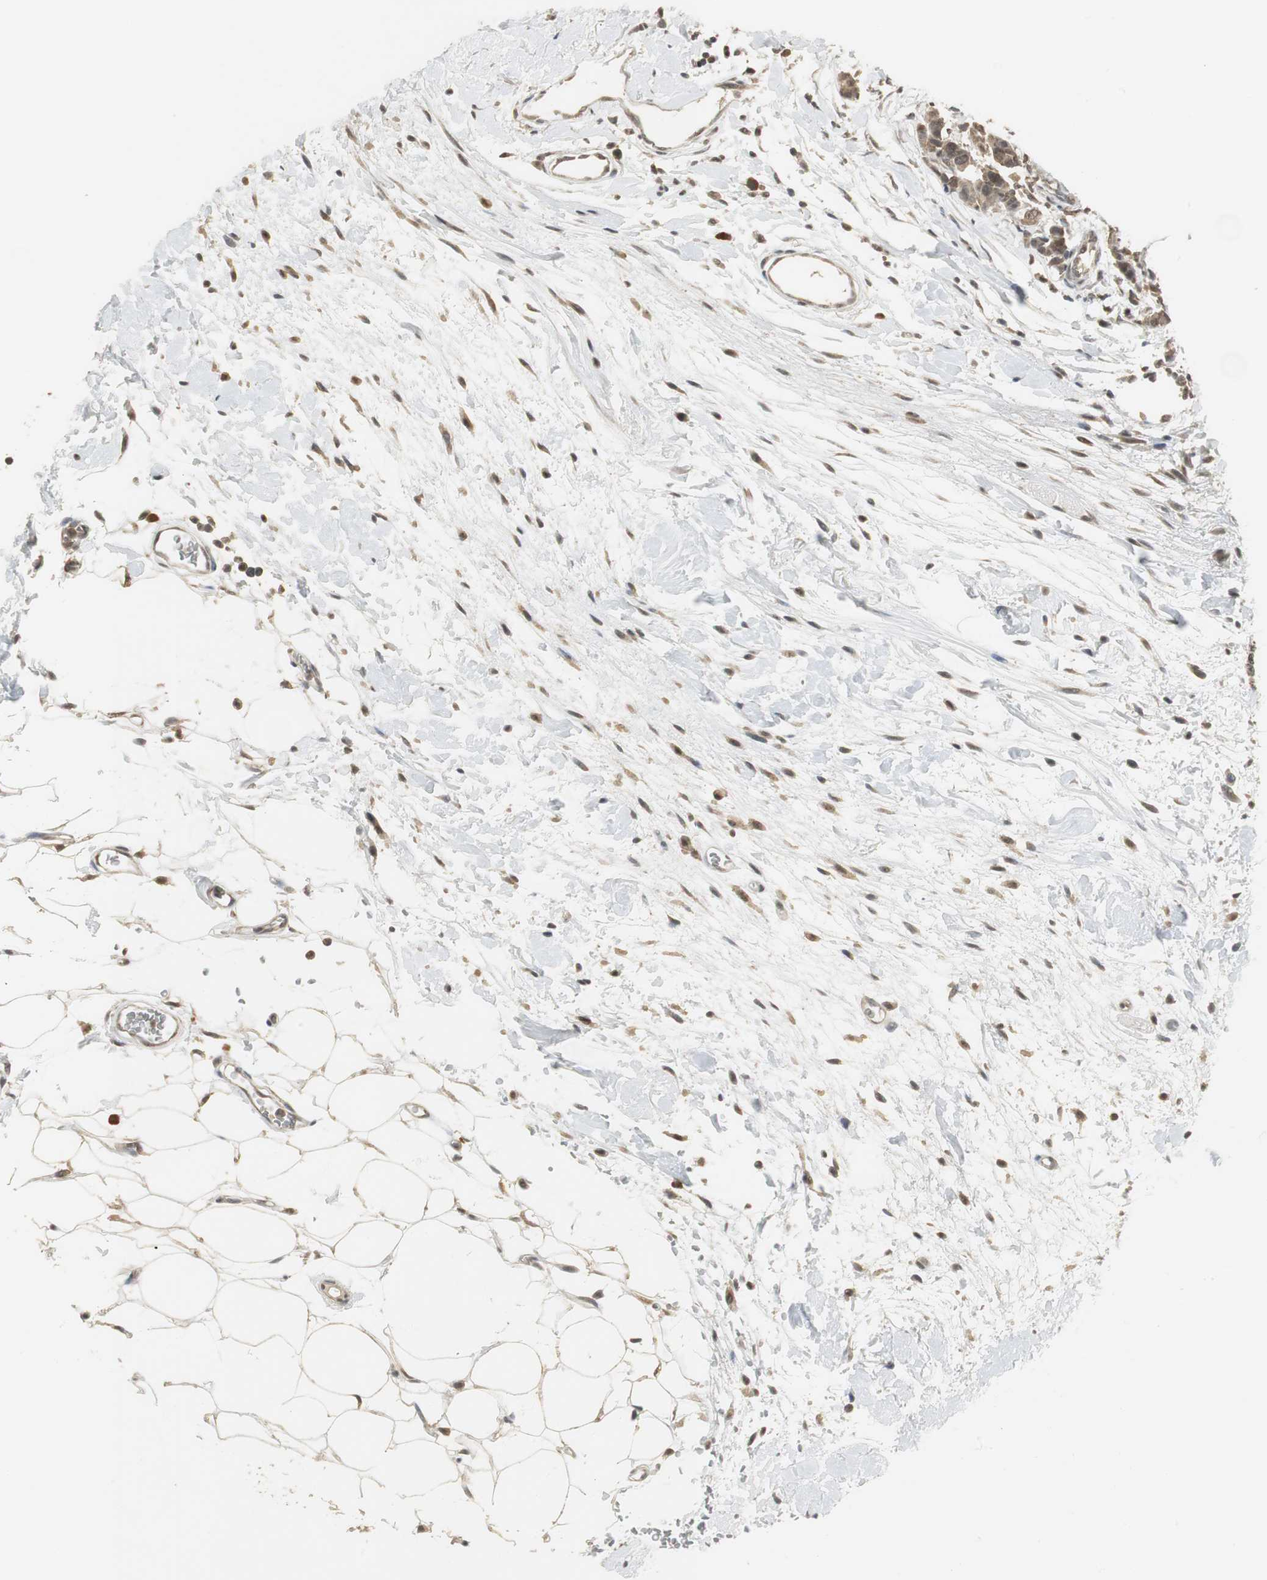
{"staining": {"intensity": "weak", "quantity": ">75%", "location": "cytoplasmic/membranous,nuclear"}, "tissue": "breast cancer", "cell_type": "Tumor cells", "image_type": "cancer", "snomed": [{"axis": "morphology", "description": "Duct carcinoma"}, {"axis": "topography", "description": "Breast"}], "caption": "Immunohistochemistry (IHC) (DAB (3,3'-diaminobenzidine)) staining of breast cancer (intraductal carcinoma) displays weak cytoplasmic/membranous and nuclear protein positivity in approximately >75% of tumor cells. The staining is performed using DAB brown chromogen to label protein expression. The nuclei are counter-stained blue using hematoxylin.", "gene": "ELOA", "patient": {"sex": "female", "age": 87}}